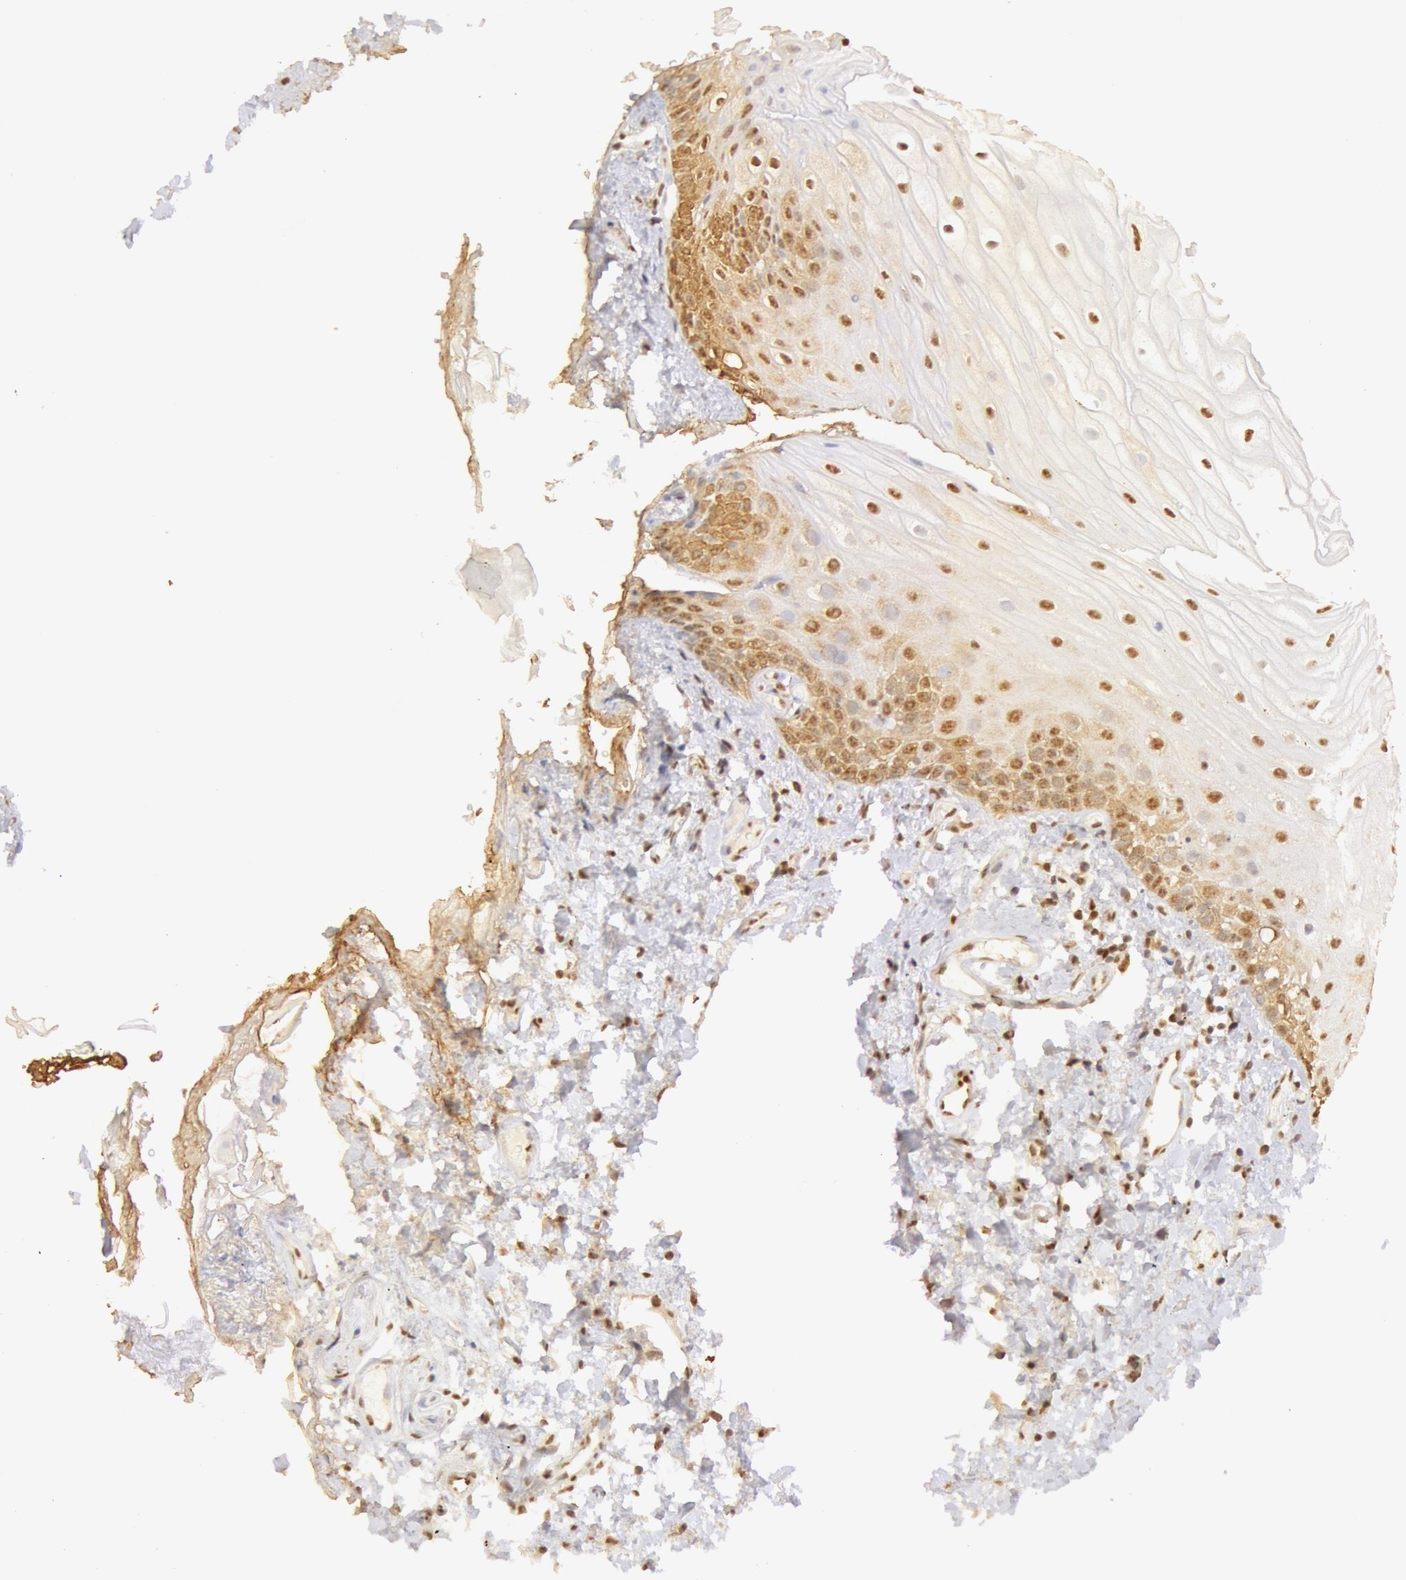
{"staining": {"intensity": "moderate", "quantity": ">75%", "location": "cytoplasmic/membranous,nuclear"}, "tissue": "oral mucosa", "cell_type": "Squamous epithelial cells", "image_type": "normal", "snomed": [{"axis": "morphology", "description": "Normal tissue, NOS"}, {"axis": "topography", "description": "Oral tissue"}], "caption": "Immunohistochemistry (IHC) histopathology image of normal oral mucosa: oral mucosa stained using immunohistochemistry (IHC) demonstrates medium levels of moderate protein expression localized specifically in the cytoplasmic/membranous,nuclear of squamous epithelial cells, appearing as a cytoplasmic/membranous,nuclear brown color.", "gene": "SNRNP70", "patient": {"sex": "male", "age": 52}}